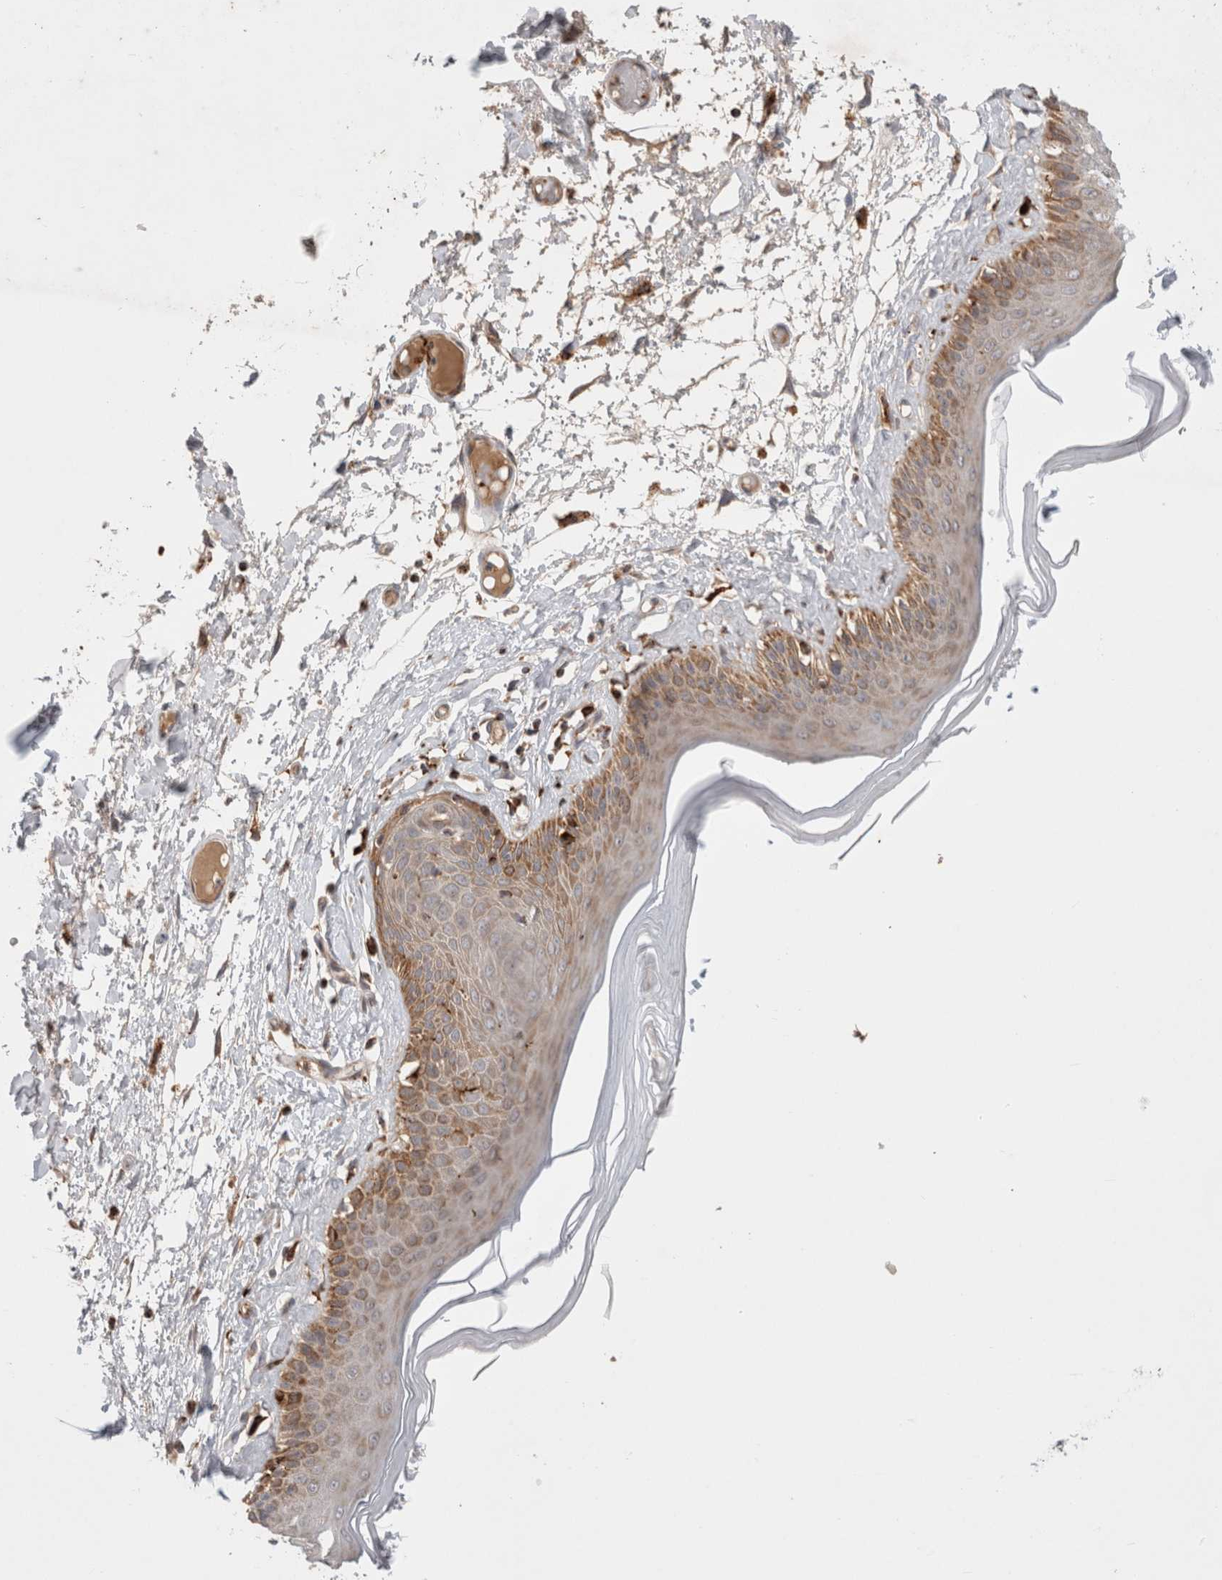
{"staining": {"intensity": "moderate", "quantity": ">75%", "location": "cytoplasmic/membranous"}, "tissue": "skin", "cell_type": "Epidermal cells", "image_type": "normal", "snomed": [{"axis": "morphology", "description": "Normal tissue, NOS"}, {"axis": "topography", "description": "Vulva"}], "caption": "A brown stain labels moderate cytoplasmic/membranous expression of a protein in epidermal cells of normal human skin. Using DAB (3,3'-diaminobenzidine) (brown) and hematoxylin (blue) stains, captured at high magnification using brightfield microscopy.", "gene": "HROB", "patient": {"sex": "female", "age": 73}}